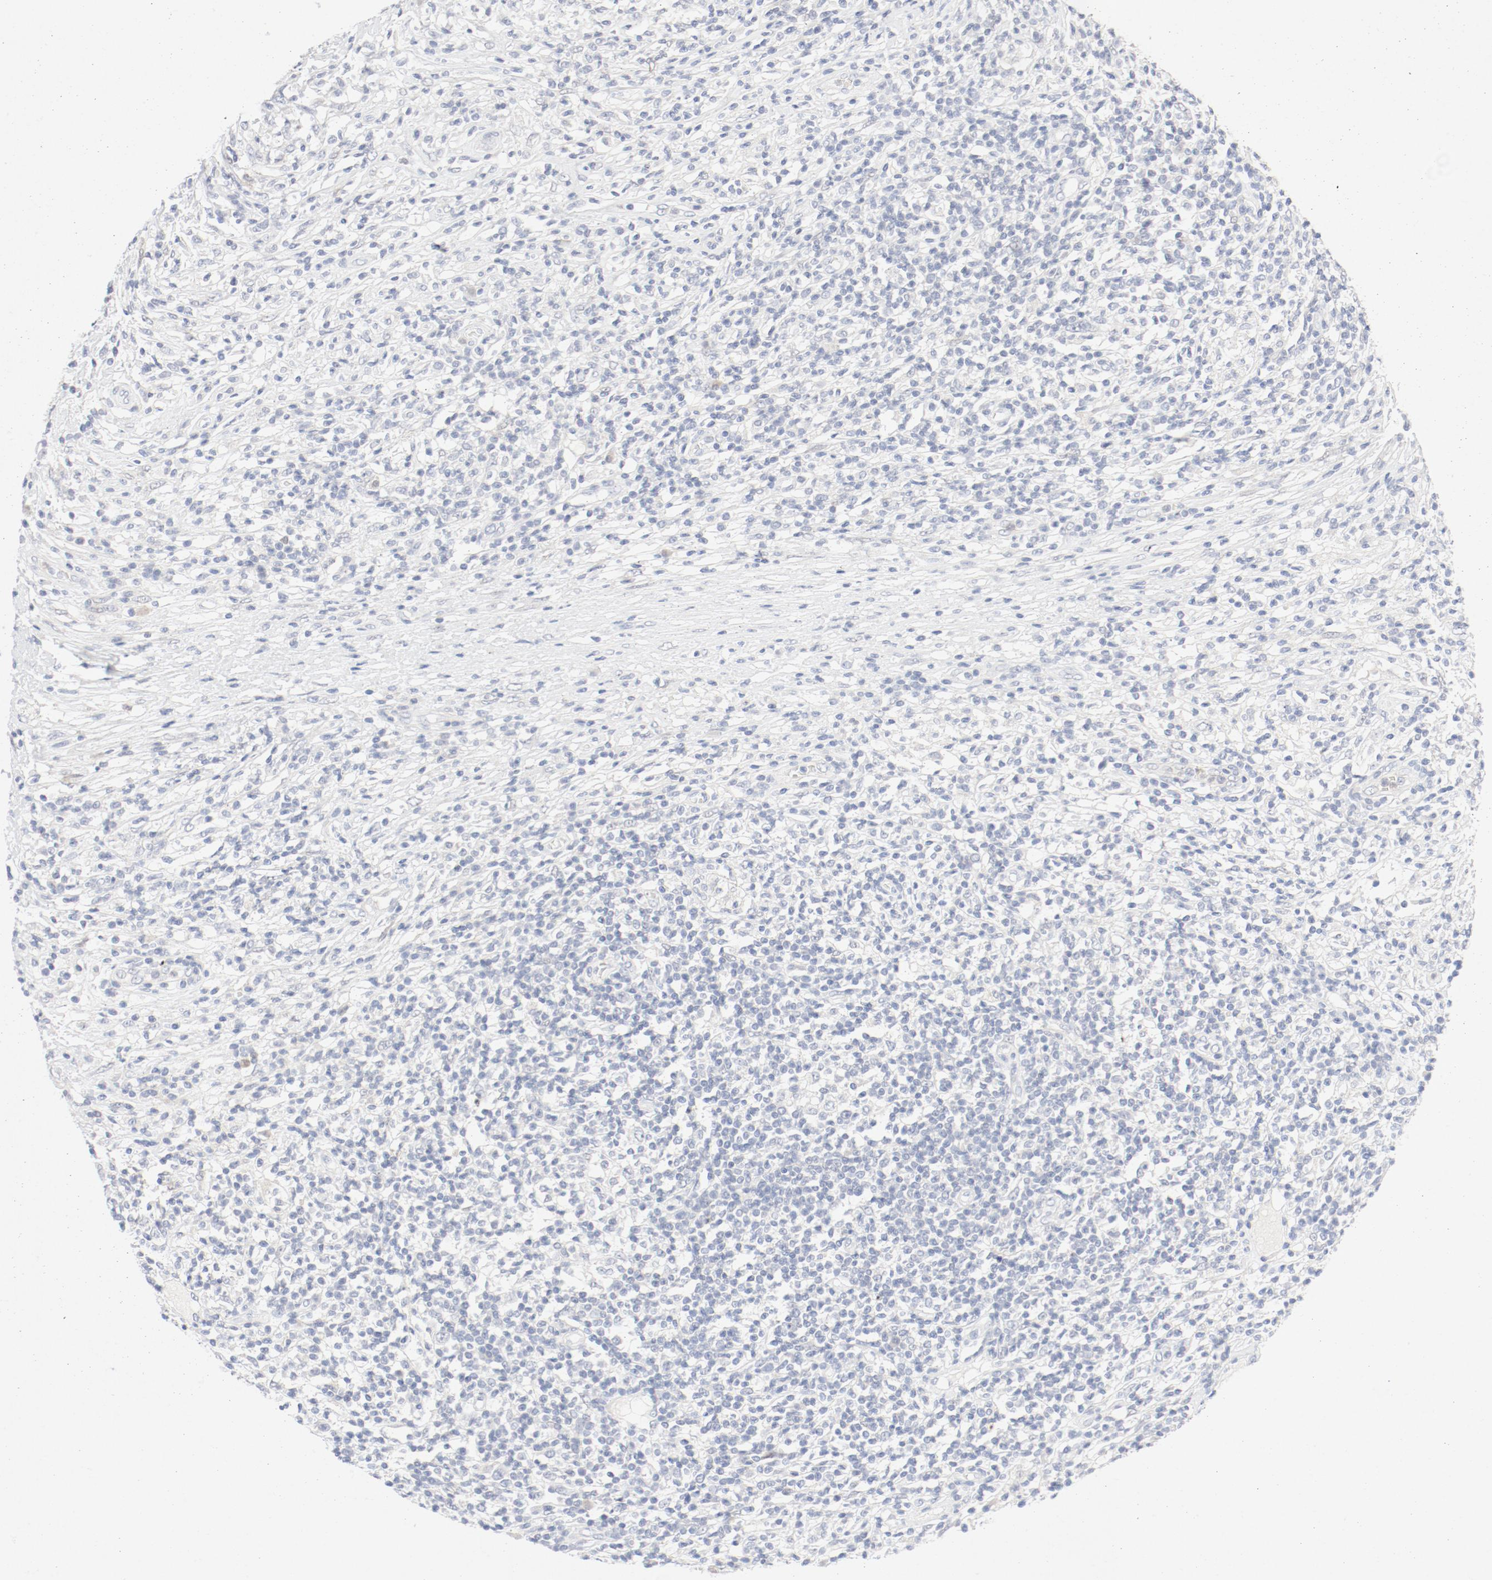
{"staining": {"intensity": "negative", "quantity": "none", "location": "none"}, "tissue": "lymphoma", "cell_type": "Tumor cells", "image_type": "cancer", "snomed": [{"axis": "morphology", "description": "Malignant lymphoma, non-Hodgkin's type, High grade"}, {"axis": "topography", "description": "Lymph node"}], "caption": "Lymphoma was stained to show a protein in brown. There is no significant expression in tumor cells.", "gene": "PGM1", "patient": {"sex": "female", "age": 84}}